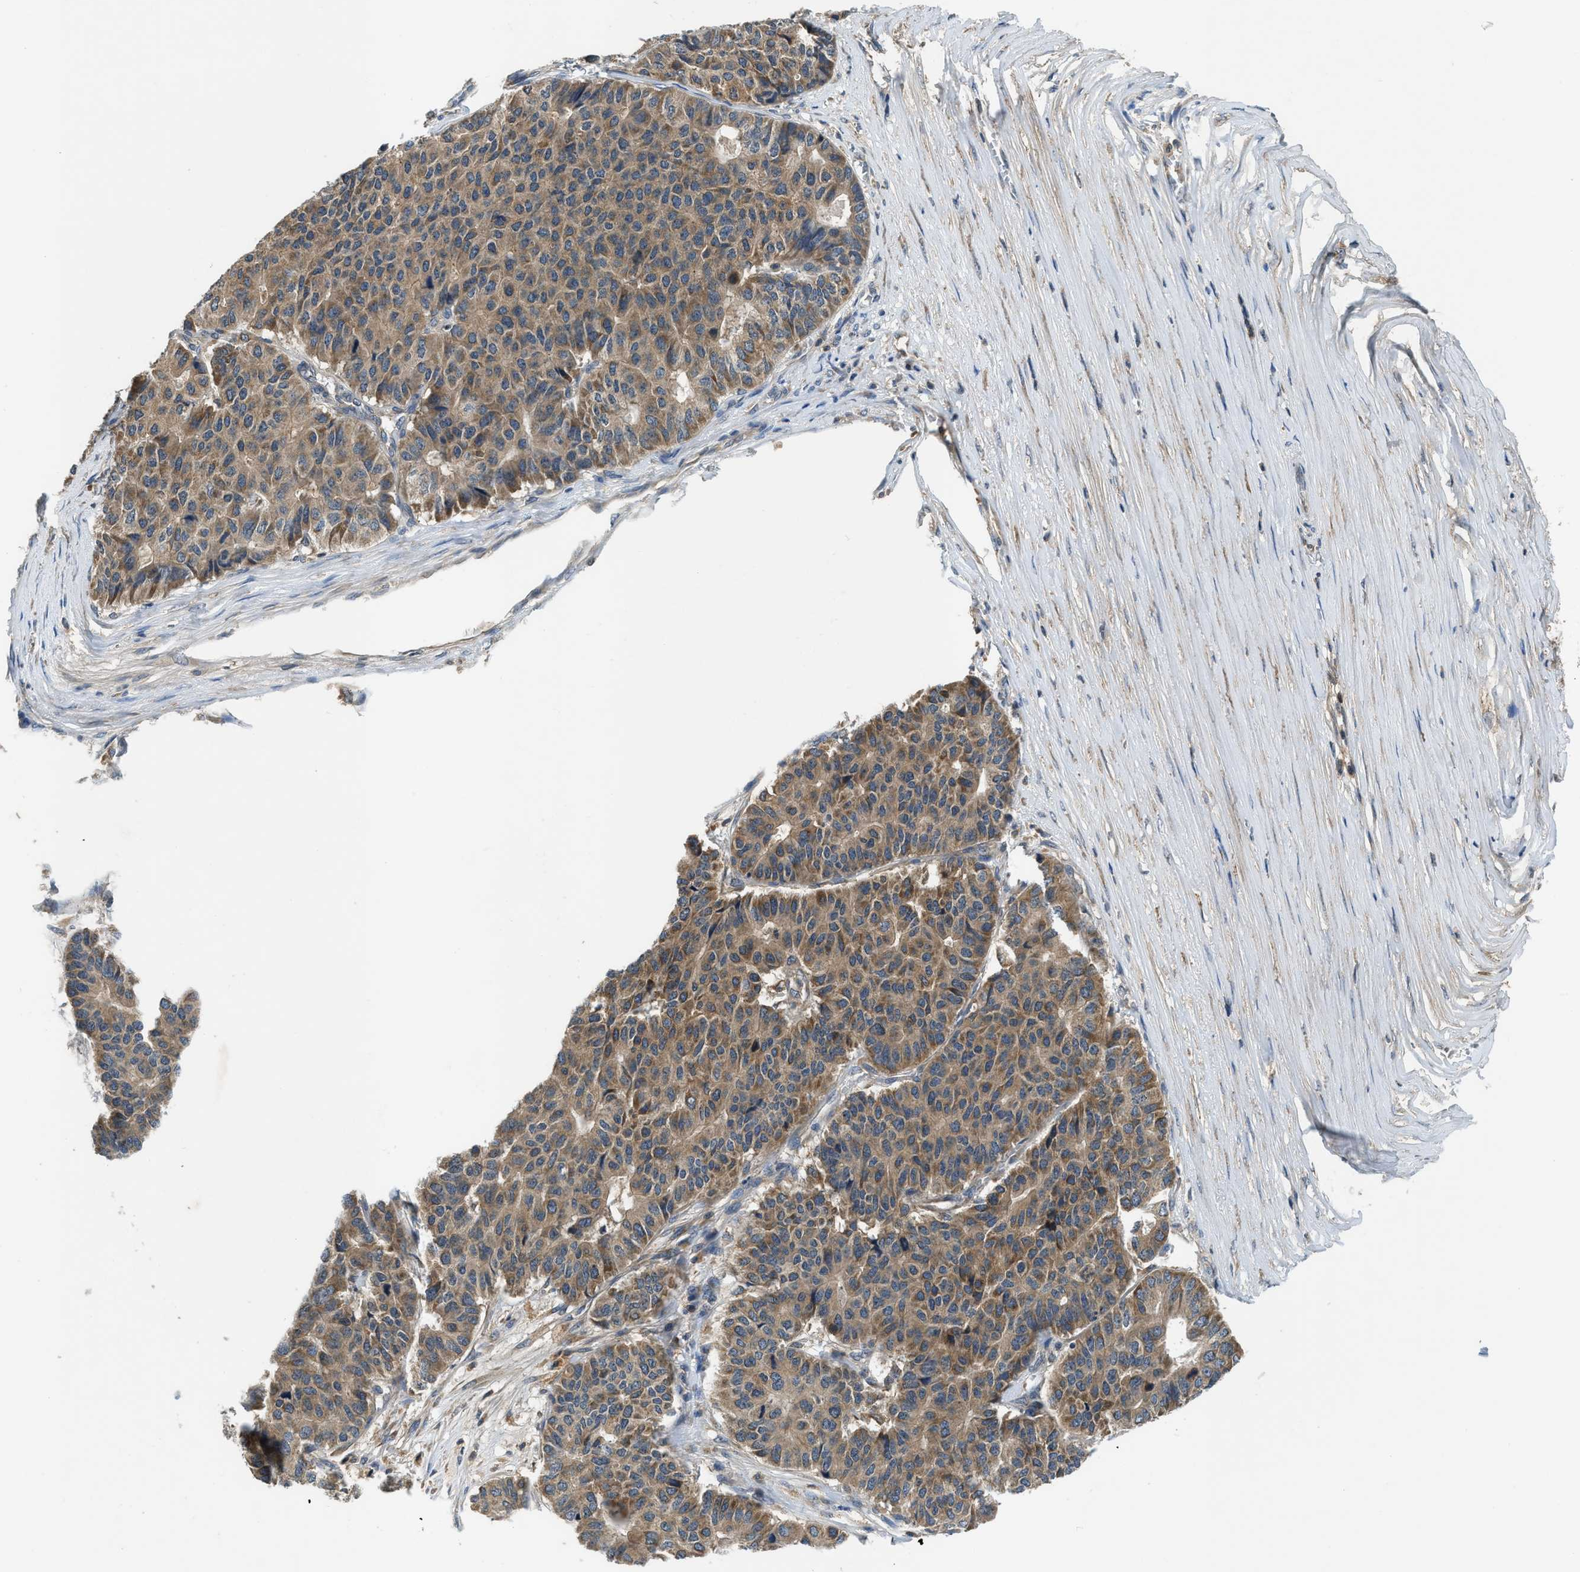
{"staining": {"intensity": "moderate", "quantity": ">75%", "location": "cytoplasmic/membranous"}, "tissue": "pancreatic cancer", "cell_type": "Tumor cells", "image_type": "cancer", "snomed": [{"axis": "morphology", "description": "Adenocarcinoma, NOS"}, {"axis": "topography", "description": "Pancreas"}], "caption": "Human pancreatic cancer stained for a protein (brown) exhibits moderate cytoplasmic/membranous positive expression in approximately >75% of tumor cells.", "gene": "PAFAH2", "patient": {"sex": "male", "age": 50}}